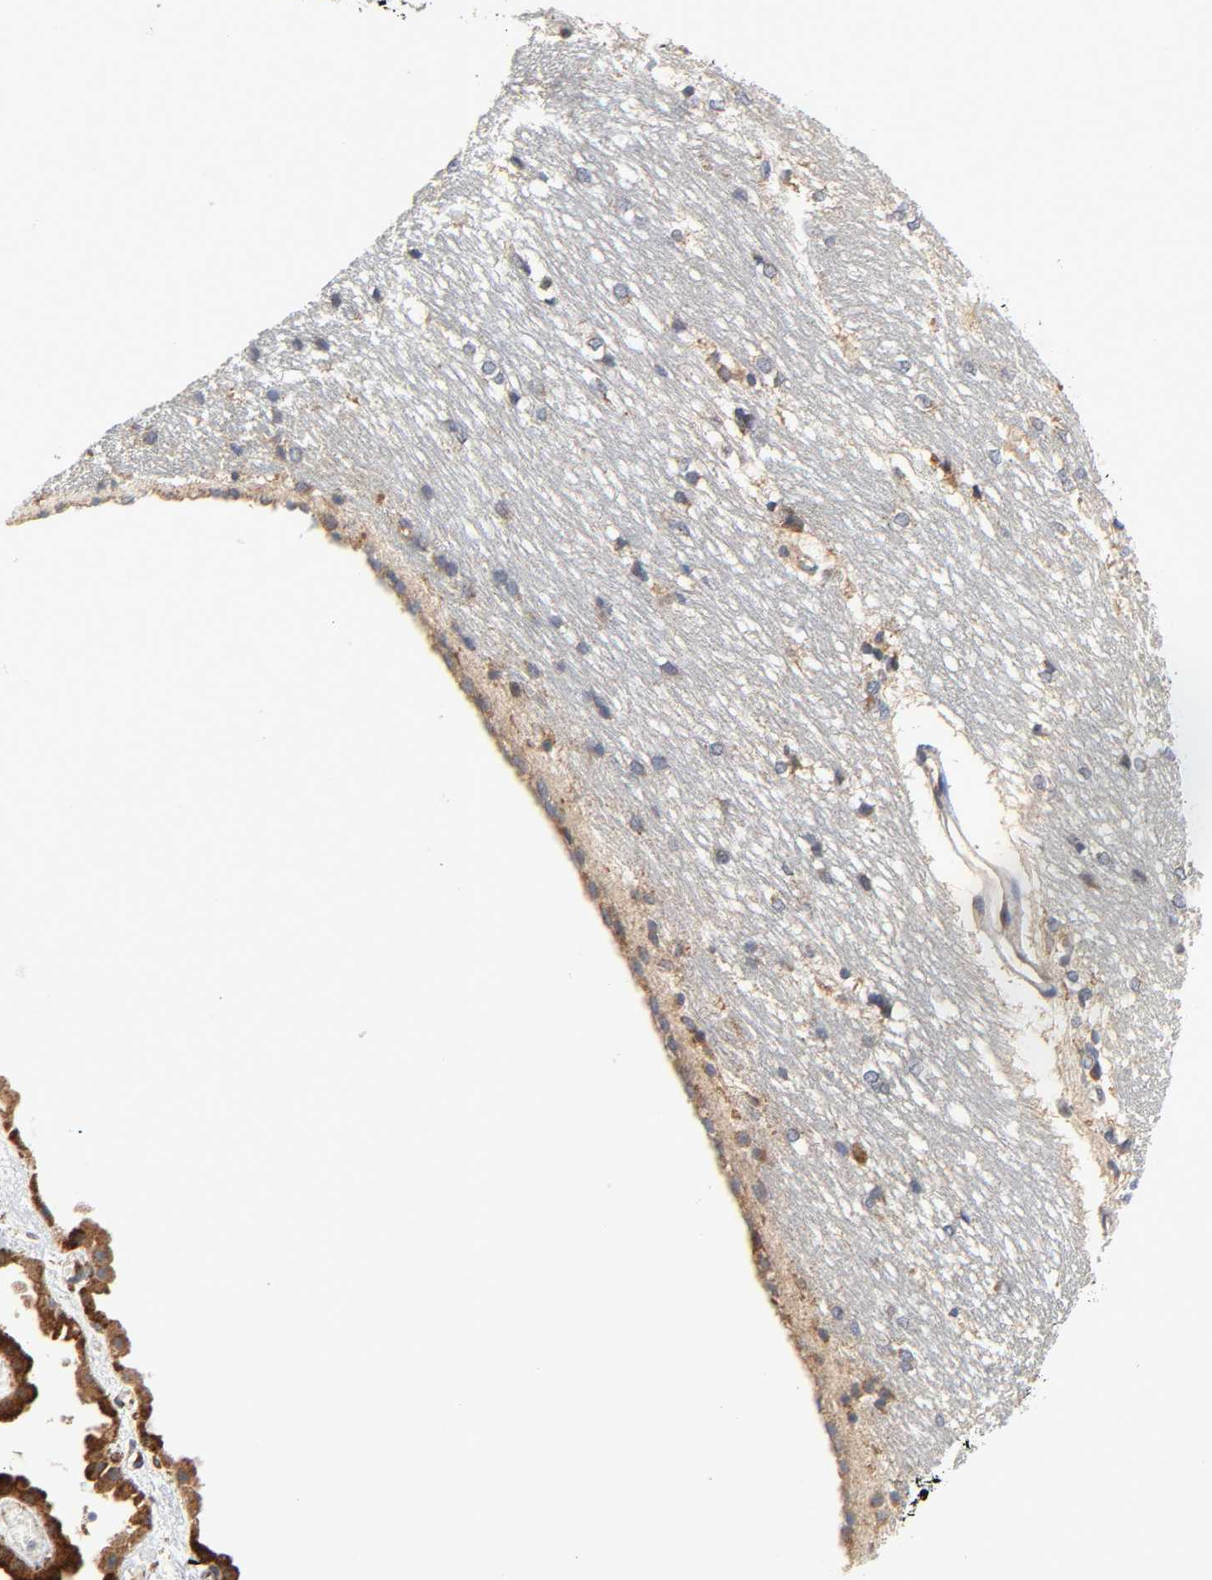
{"staining": {"intensity": "moderate", "quantity": "<25%", "location": "cytoplasmic/membranous"}, "tissue": "hippocampus", "cell_type": "Glial cells", "image_type": "normal", "snomed": [{"axis": "morphology", "description": "Normal tissue, NOS"}, {"axis": "topography", "description": "Hippocampus"}], "caption": "Glial cells show low levels of moderate cytoplasmic/membranous staining in approximately <25% of cells in benign human hippocampus. The staining is performed using DAB (3,3'-diaminobenzidine) brown chromogen to label protein expression. The nuclei are counter-stained blue using hematoxylin.", "gene": "BAX", "patient": {"sex": "female", "age": 19}}